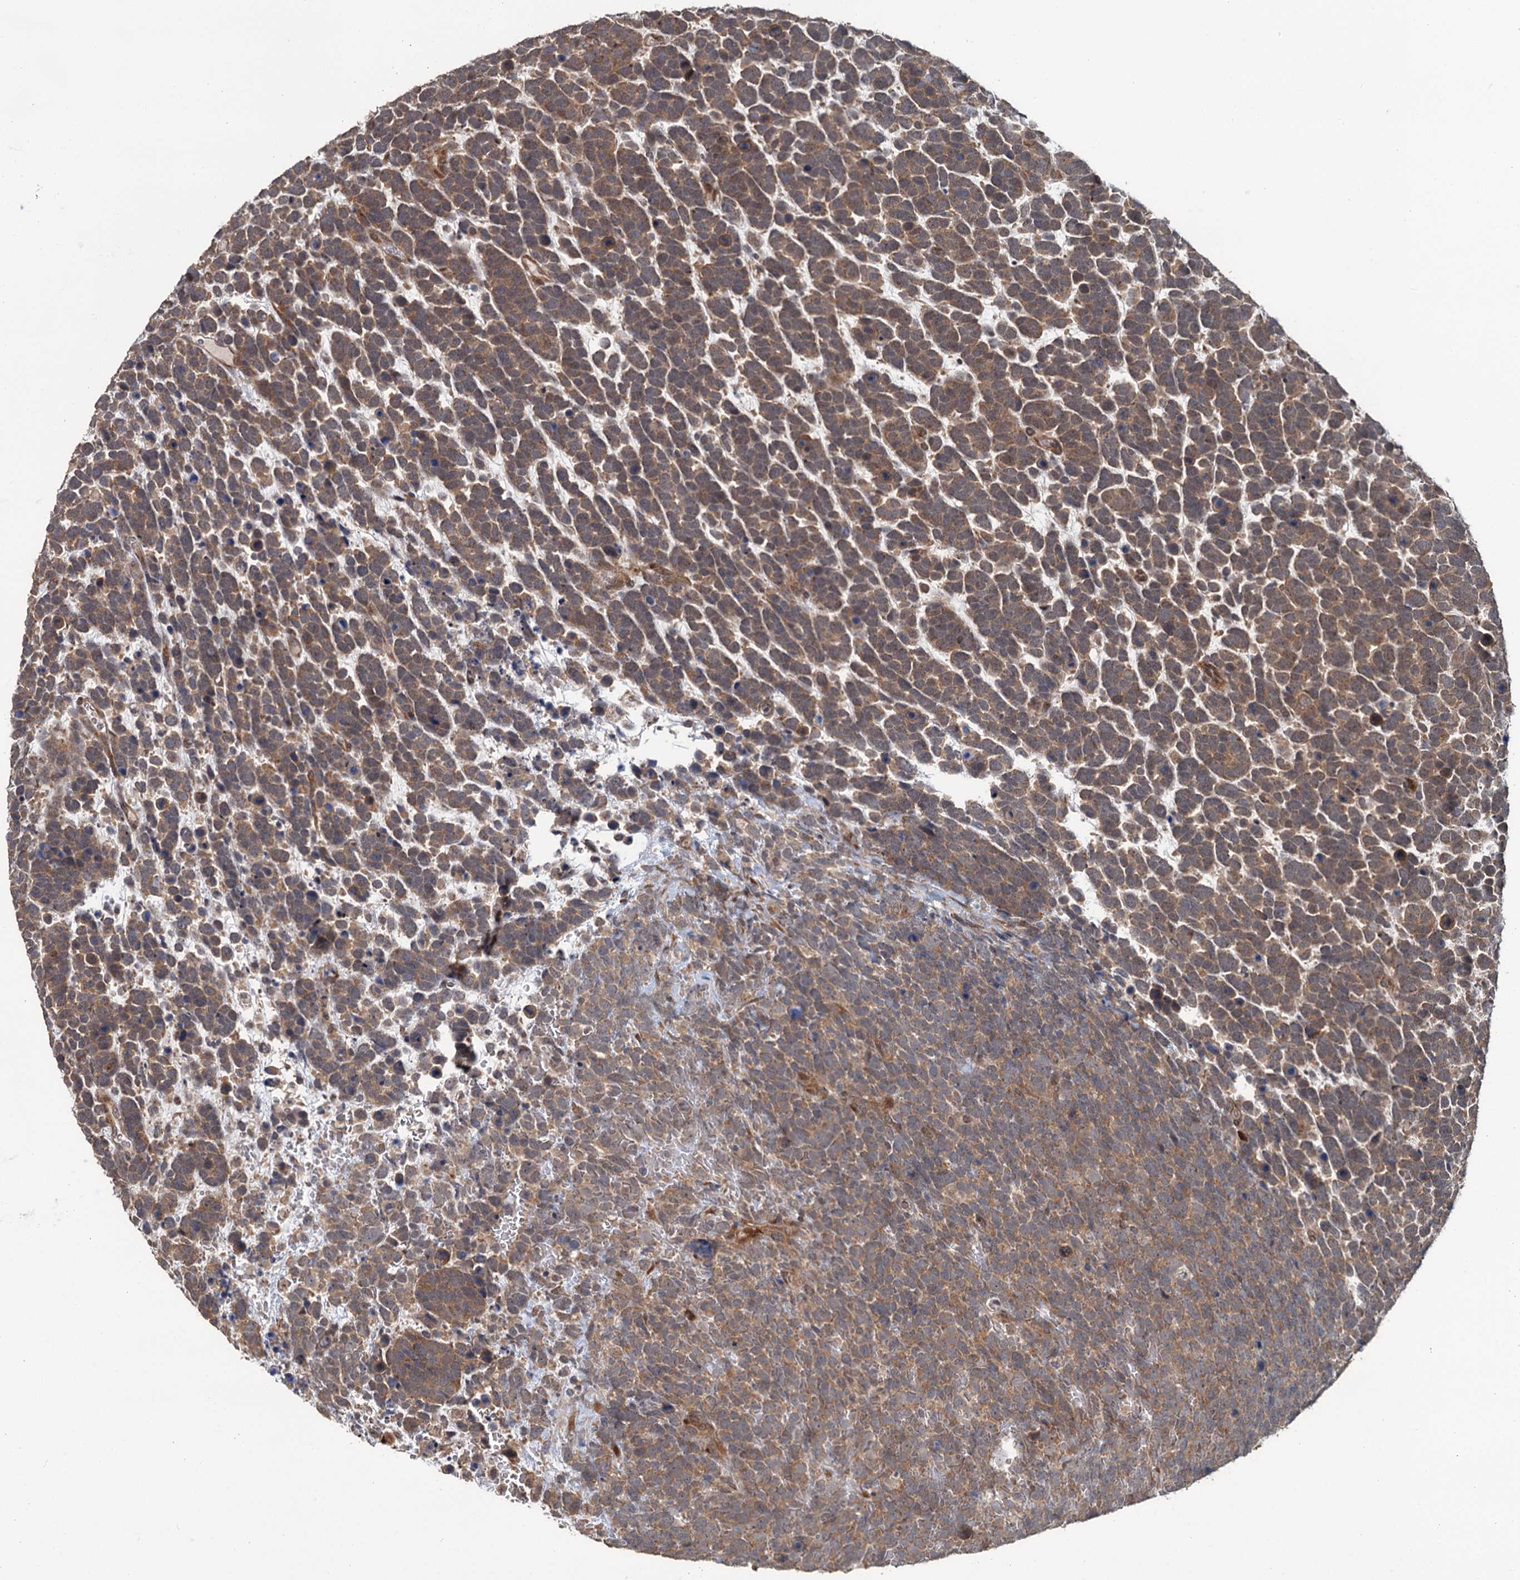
{"staining": {"intensity": "moderate", "quantity": ">75%", "location": "cytoplasmic/membranous"}, "tissue": "urothelial cancer", "cell_type": "Tumor cells", "image_type": "cancer", "snomed": [{"axis": "morphology", "description": "Urothelial carcinoma, High grade"}, {"axis": "topography", "description": "Urinary bladder"}], "caption": "Urothelial cancer tissue shows moderate cytoplasmic/membranous staining in about >75% of tumor cells, visualized by immunohistochemistry. (DAB (3,3'-diaminobenzidine) = brown stain, brightfield microscopy at high magnification).", "gene": "KANSL2", "patient": {"sex": "female", "age": 82}}